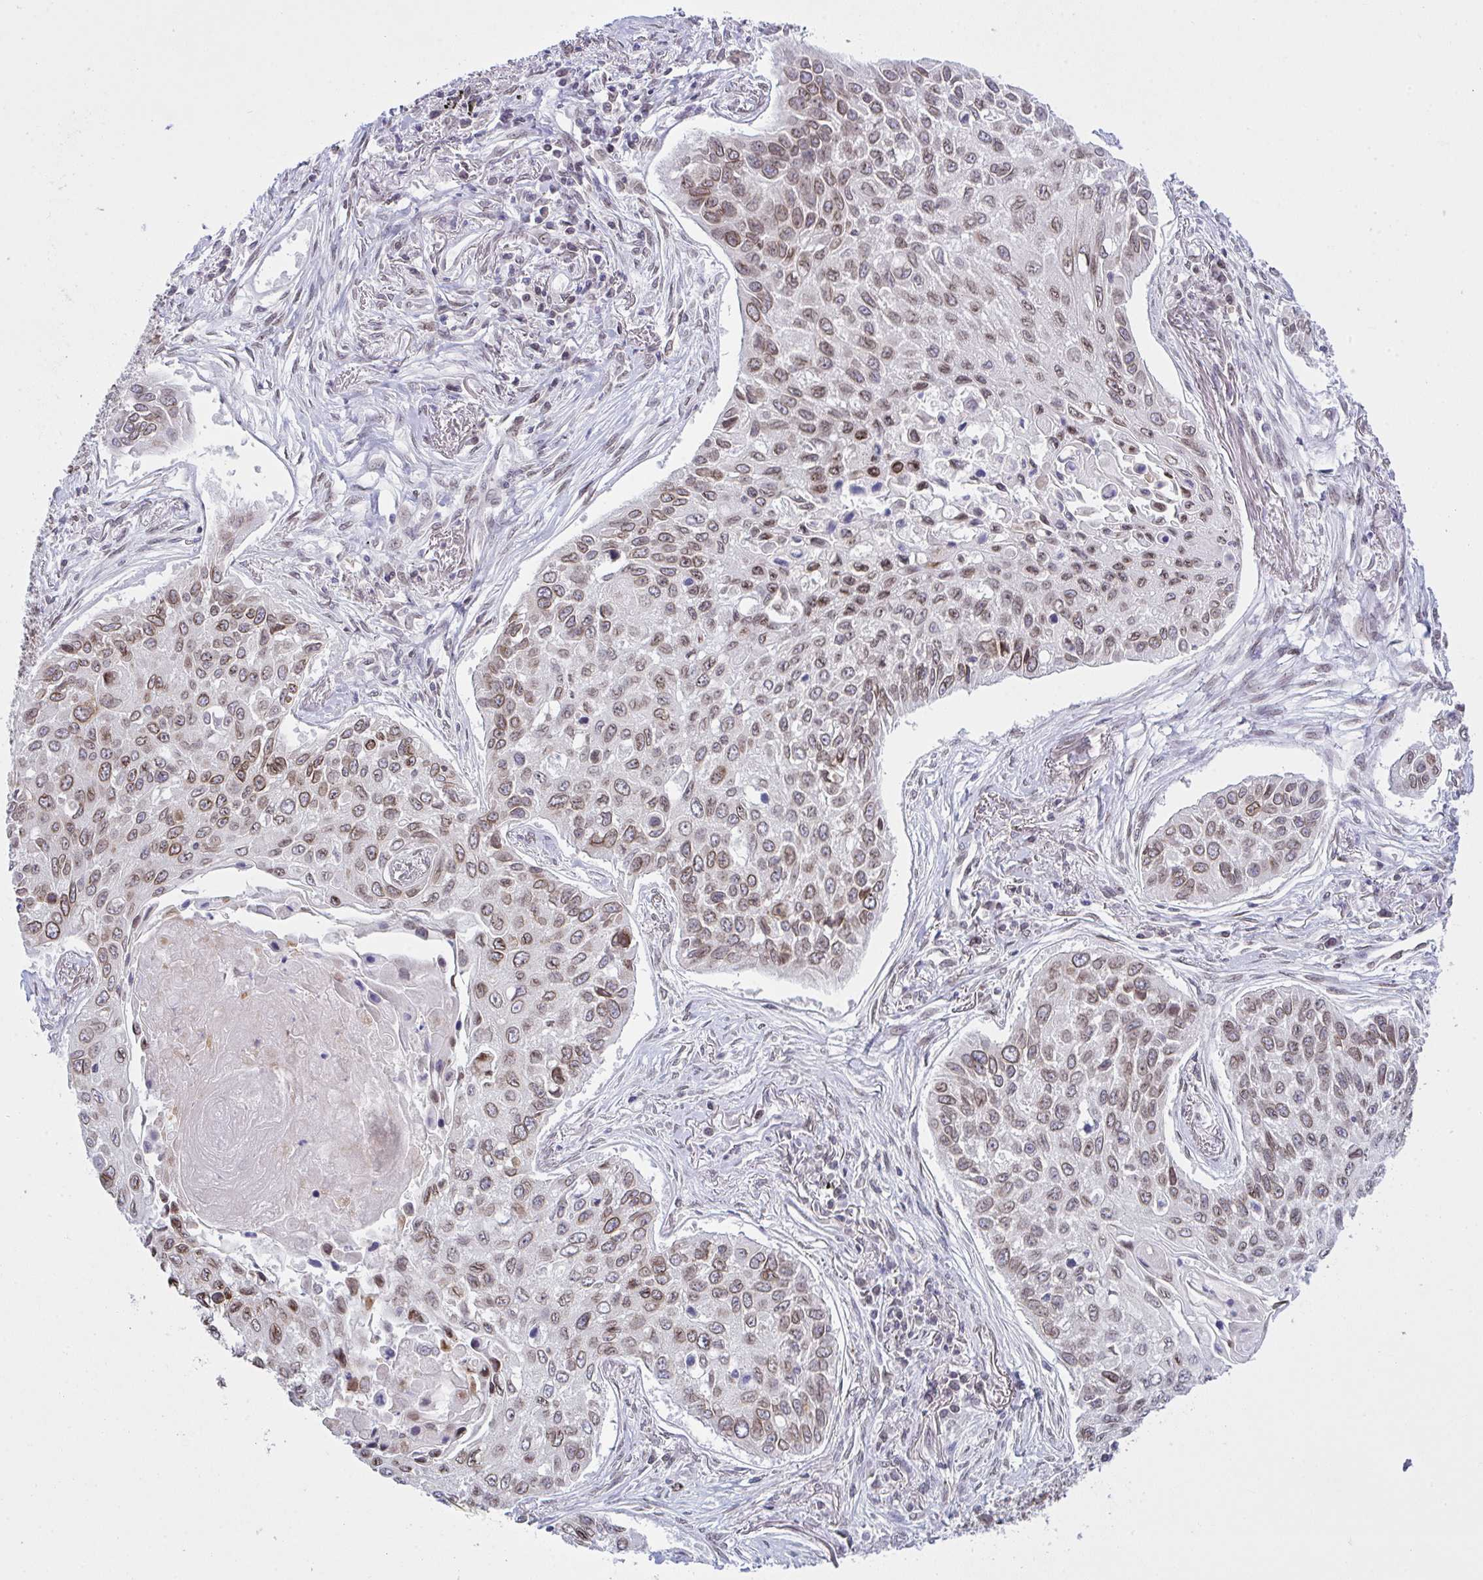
{"staining": {"intensity": "moderate", "quantity": ">75%", "location": "cytoplasmic/membranous,nuclear"}, "tissue": "lung cancer", "cell_type": "Tumor cells", "image_type": "cancer", "snomed": [{"axis": "morphology", "description": "Squamous cell carcinoma, NOS"}, {"axis": "topography", "description": "Lung"}], "caption": "Squamous cell carcinoma (lung) tissue shows moderate cytoplasmic/membranous and nuclear positivity in about >75% of tumor cells The protein of interest is shown in brown color, while the nuclei are stained blue.", "gene": "RANBP2", "patient": {"sex": "male", "age": 75}}